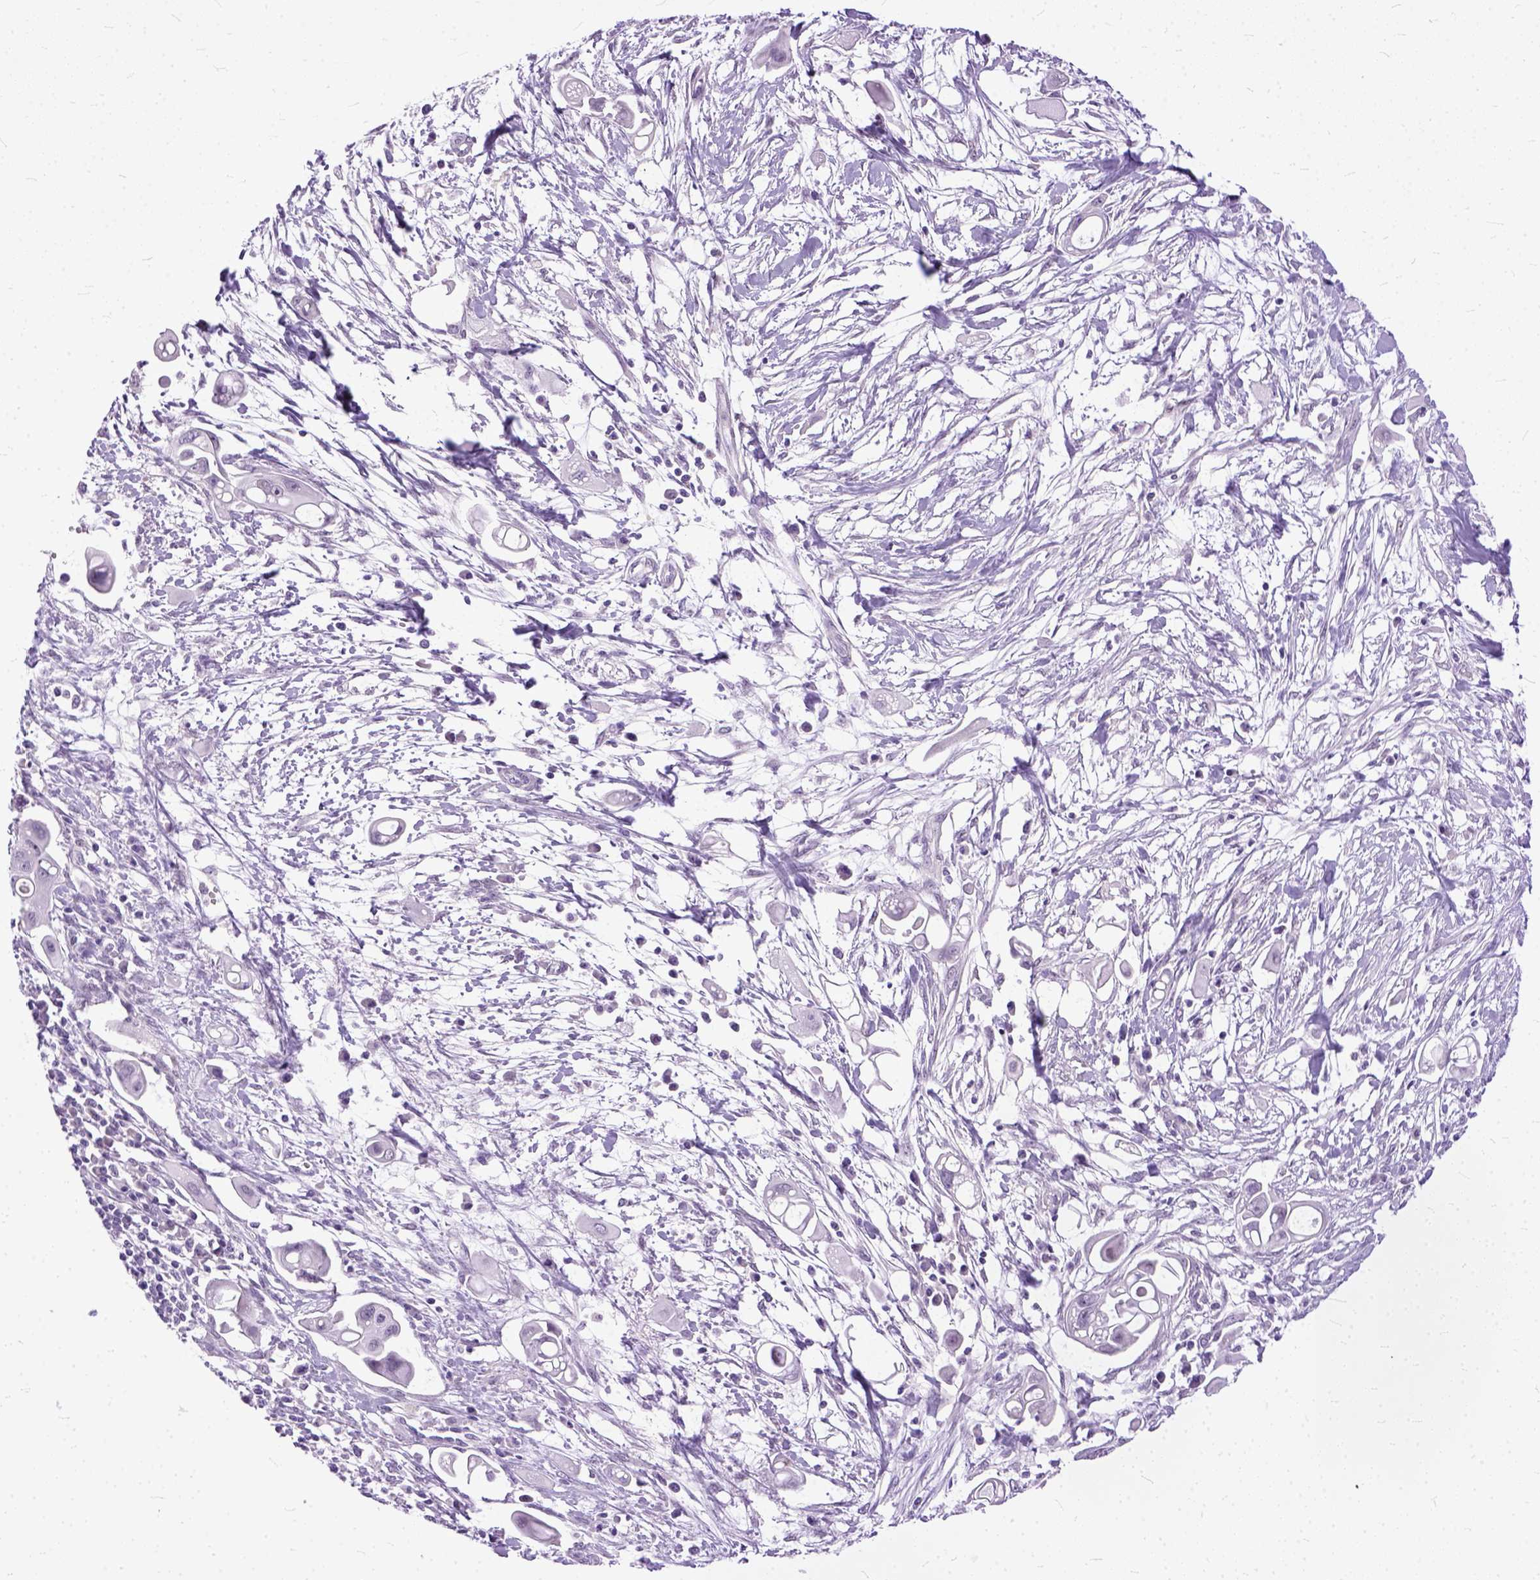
{"staining": {"intensity": "negative", "quantity": "none", "location": "none"}, "tissue": "pancreatic cancer", "cell_type": "Tumor cells", "image_type": "cancer", "snomed": [{"axis": "morphology", "description": "Adenocarcinoma, NOS"}, {"axis": "topography", "description": "Pancreas"}], "caption": "Tumor cells show no significant protein expression in adenocarcinoma (pancreatic).", "gene": "TCEAL7", "patient": {"sex": "male", "age": 50}}